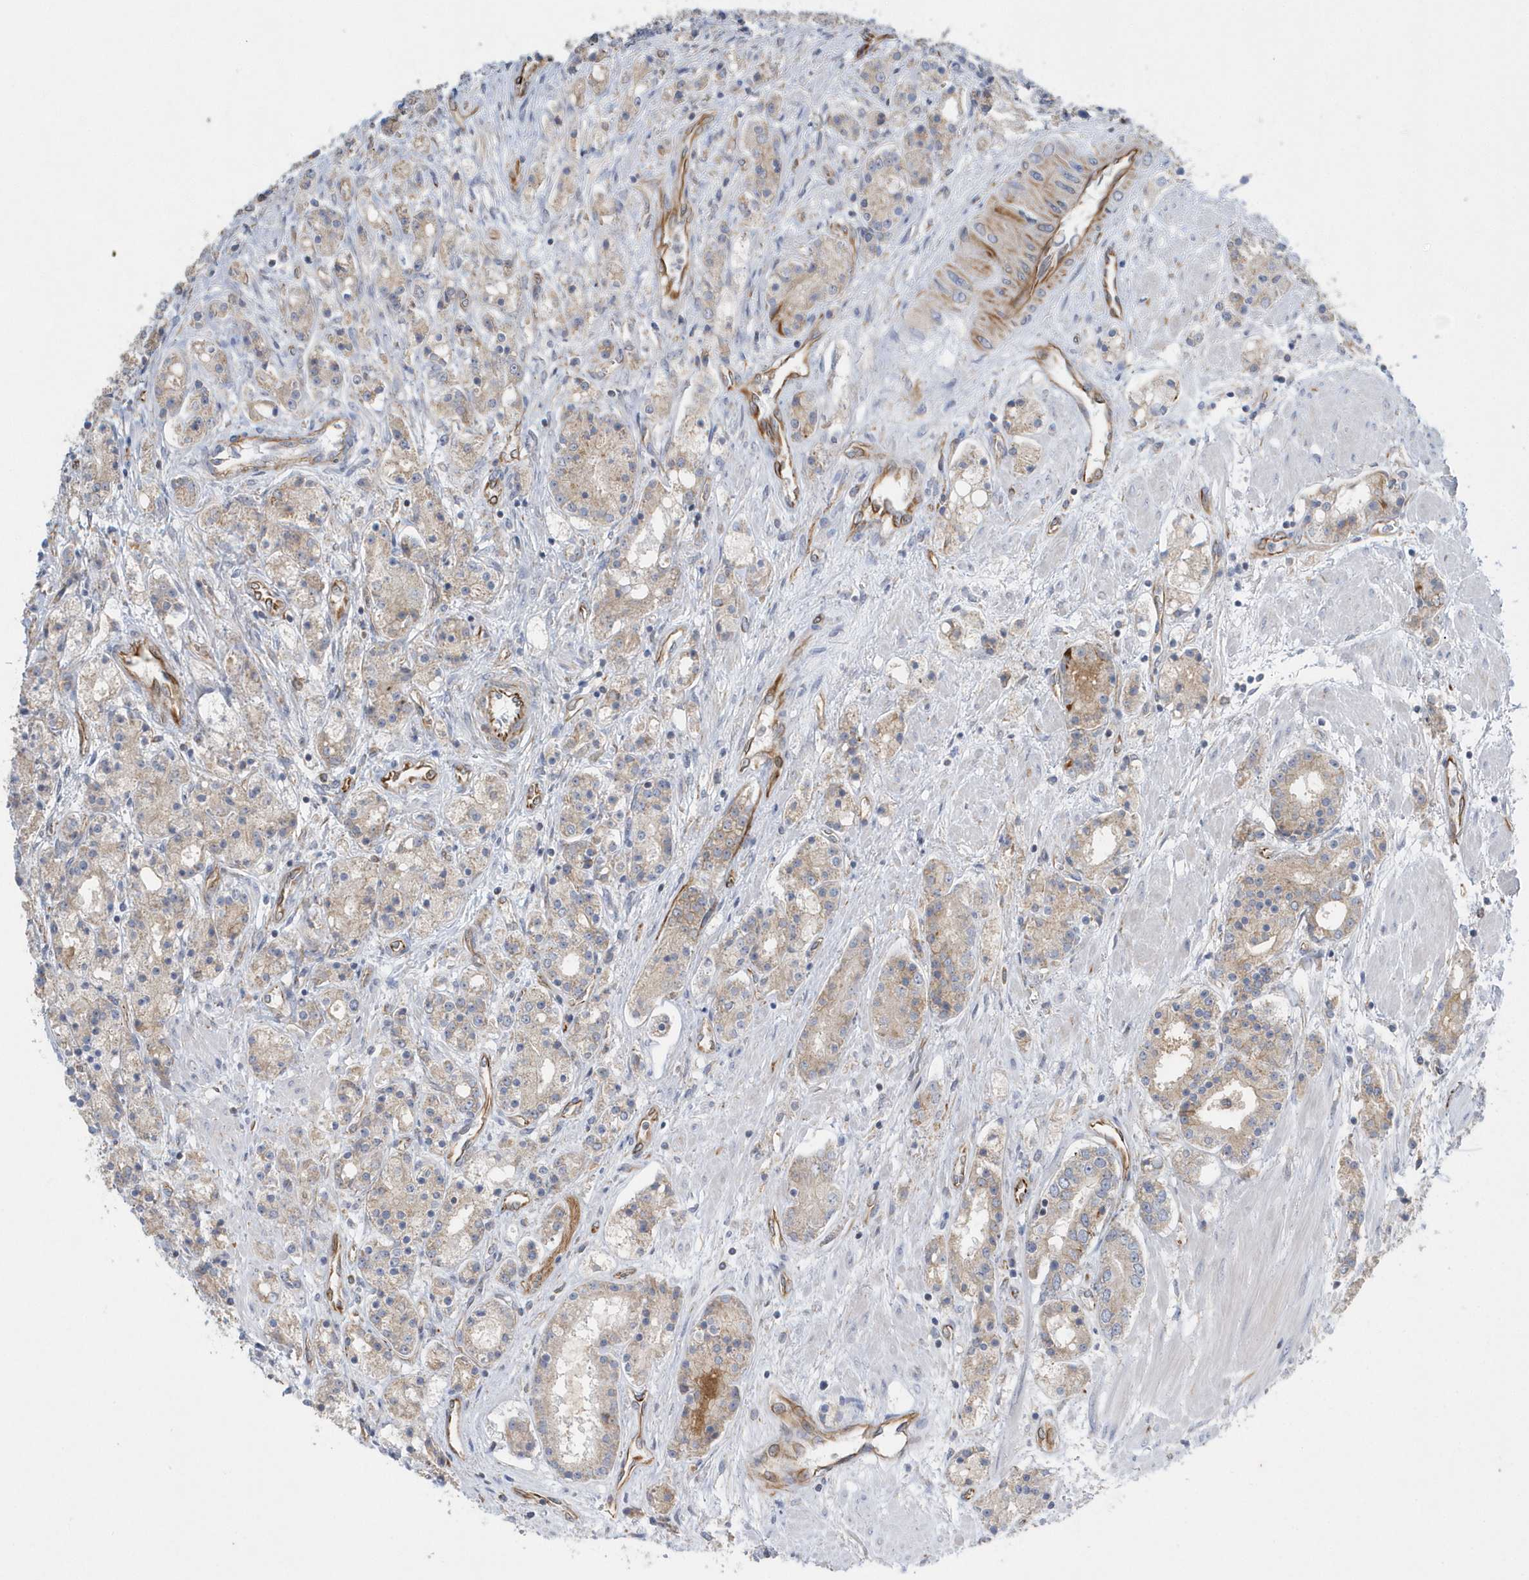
{"staining": {"intensity": "weak", "quantity": "25%-75%", "location": "cytoplasmic/membranous"}, "tissue": "prostate cancer", "cell_type": "Tumor cells", "image_type": "cancer", "snomed": [{"axis": "morphology", "description": "Adenocarcinoma, High grade"}, {"axis": "topography", "description": "Prostate"}], "caption": "Tumor cells demonstrate low levels of weak cytoplasmic/membranous expression in approximately 25%-75% of cells in prostate cancer (high-grade adenocarcinoma). (DAB (3,3'-diaminobenzidine) IHC with brightfield microscopy, high magnification).", "gene": "RAB17", "patient": {"sex": "male", "age": 60}}